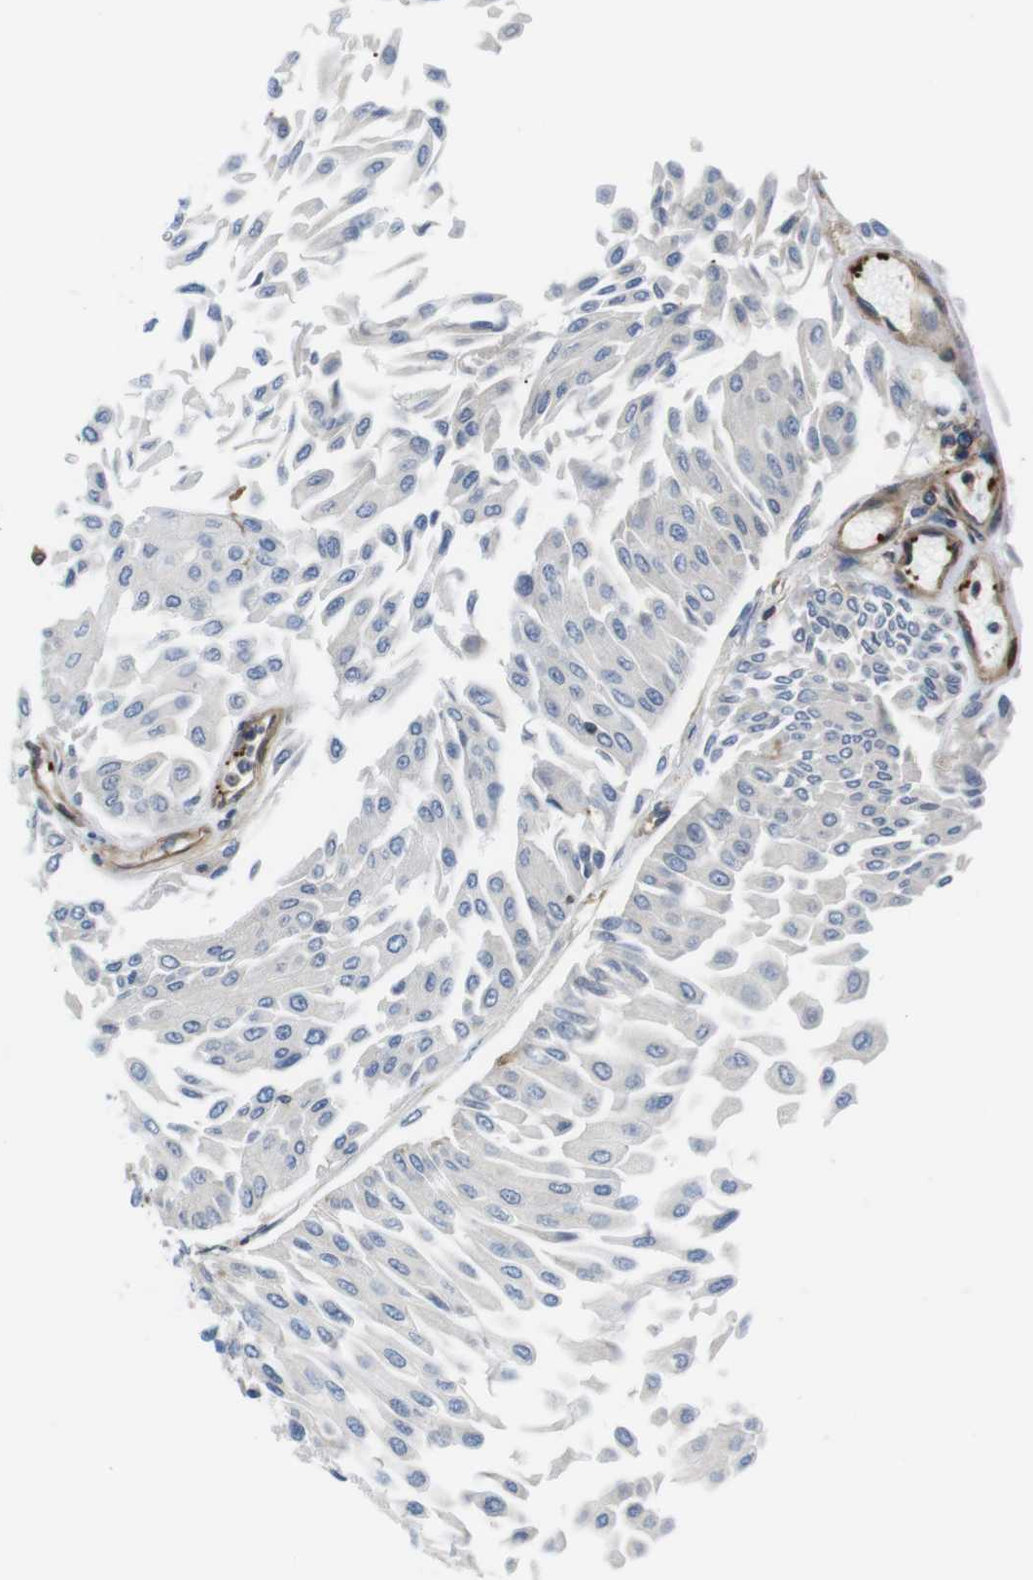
{"staining": {"intensity": "negative", "quantity": "none", "location": "none"}, "tissue": "urothelial cancer", "cell_type": "Tumor cells", "image_type": "cancer", "snomed": [{"axis": "morphology", "description": "Urothelial carcinoma, Low grade"}, {"axis": "topography", "description": "Urinary bladder"}], "caption": "Histopathology image shows no protein expression in tumor cells of urothelial cancer tissue. The staining is performed using DAB brown chromogen with nuclei counter-stained in using hematoxylin.", "gene": "HERPUD2", "patient": {"sex": "male", "age": 67}}